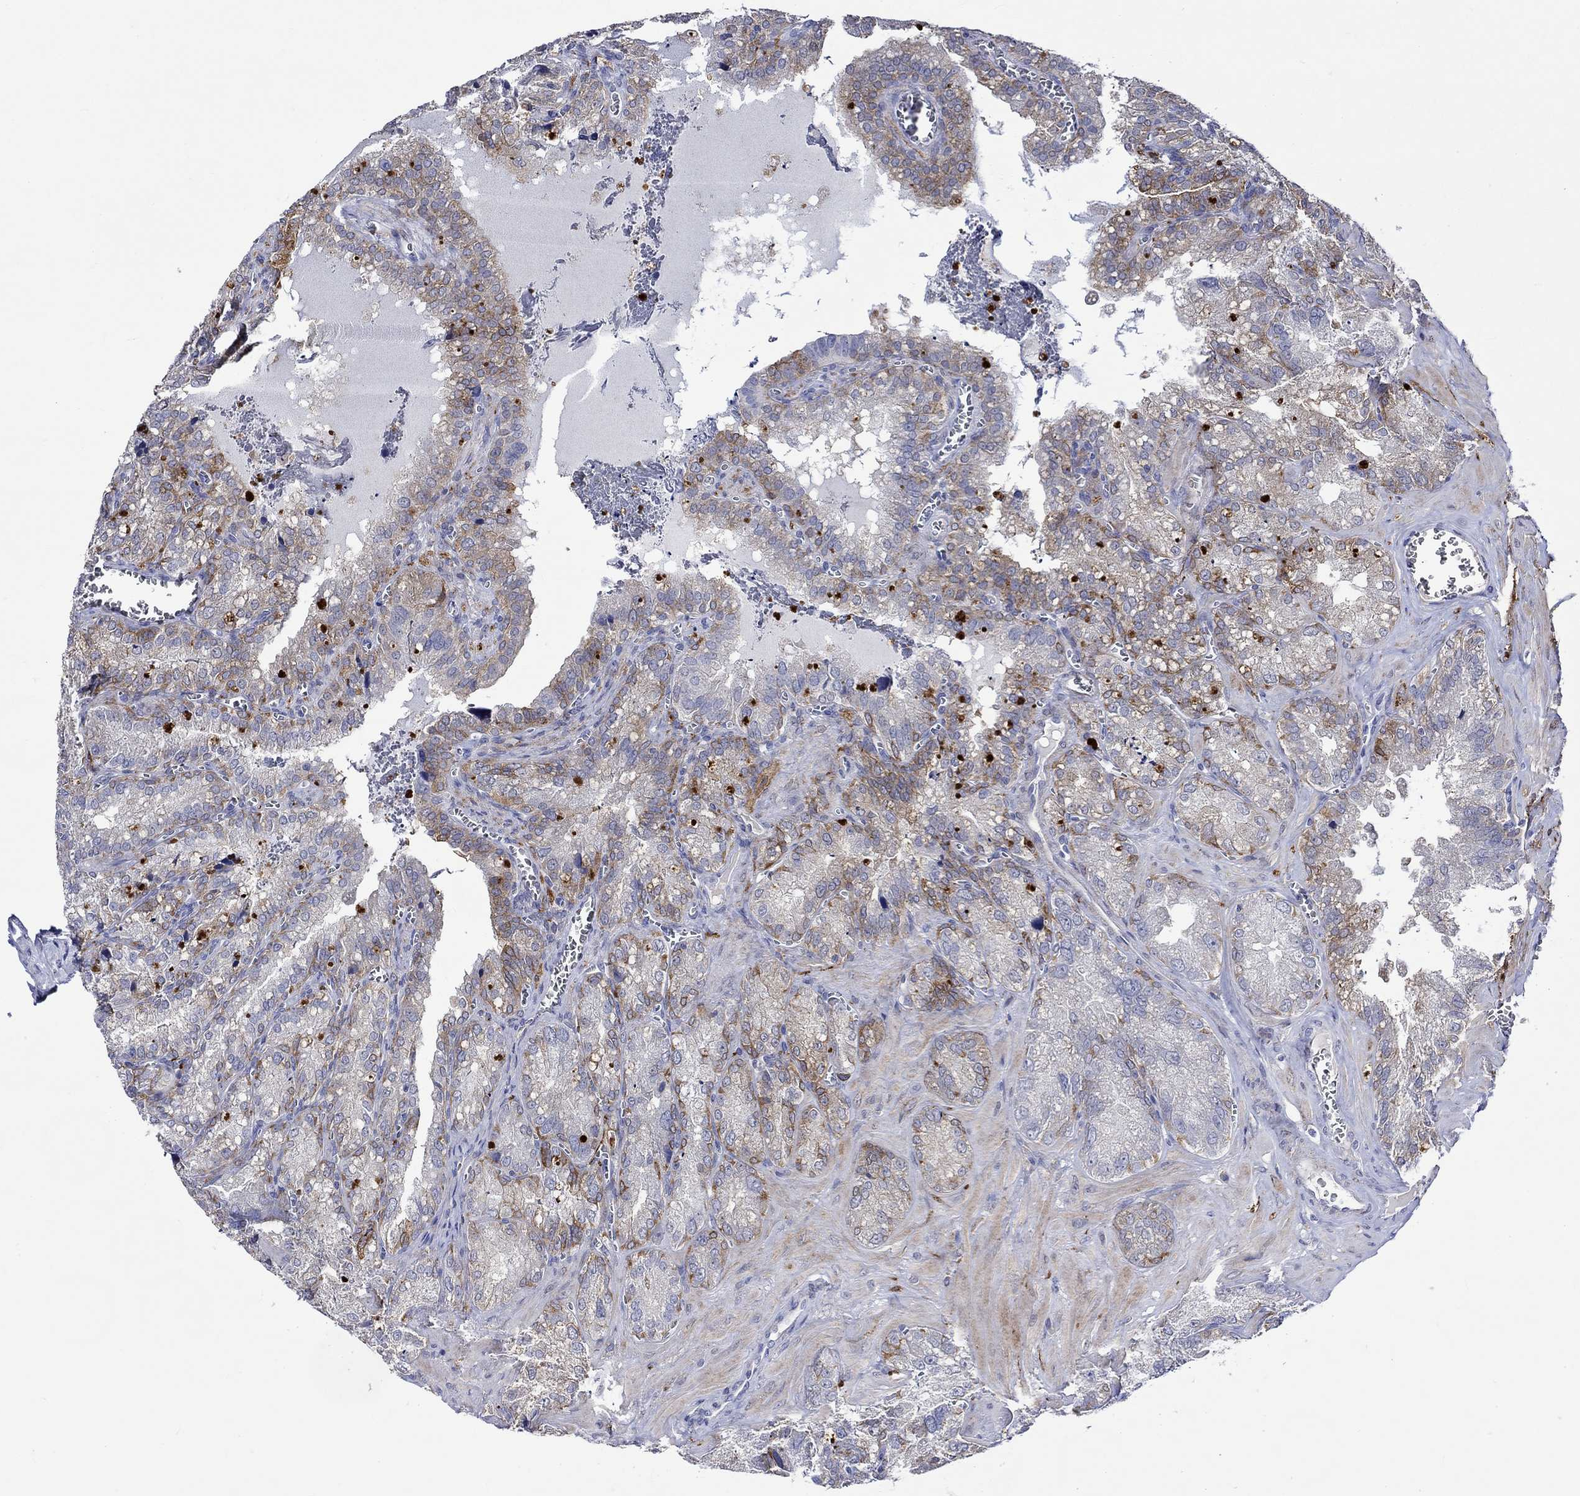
{"staining": {"intensity": "weak", "quantity": "25%-75%", "location": "cytoplasmic/membranous"}, "tissue": "seminal vesicle", "cell_type": "Glandular cells", "image_type": "normal", "snomed": [{"axis": "morphology", "description": "Normal tissue, NOS"}, {"axis": "topography", "description": "Seminal veicle"}], "caption": "The image displays staining of unremarkable seminal vesicle, revealing weak cytoplasmic/membranous protein positivity (brown color) within glandular cells. Ihc stains the protein in brown and the nuclei are stained blue.", "gene": "CRYAB", "patient": {"sex": "male", "age": 57}}